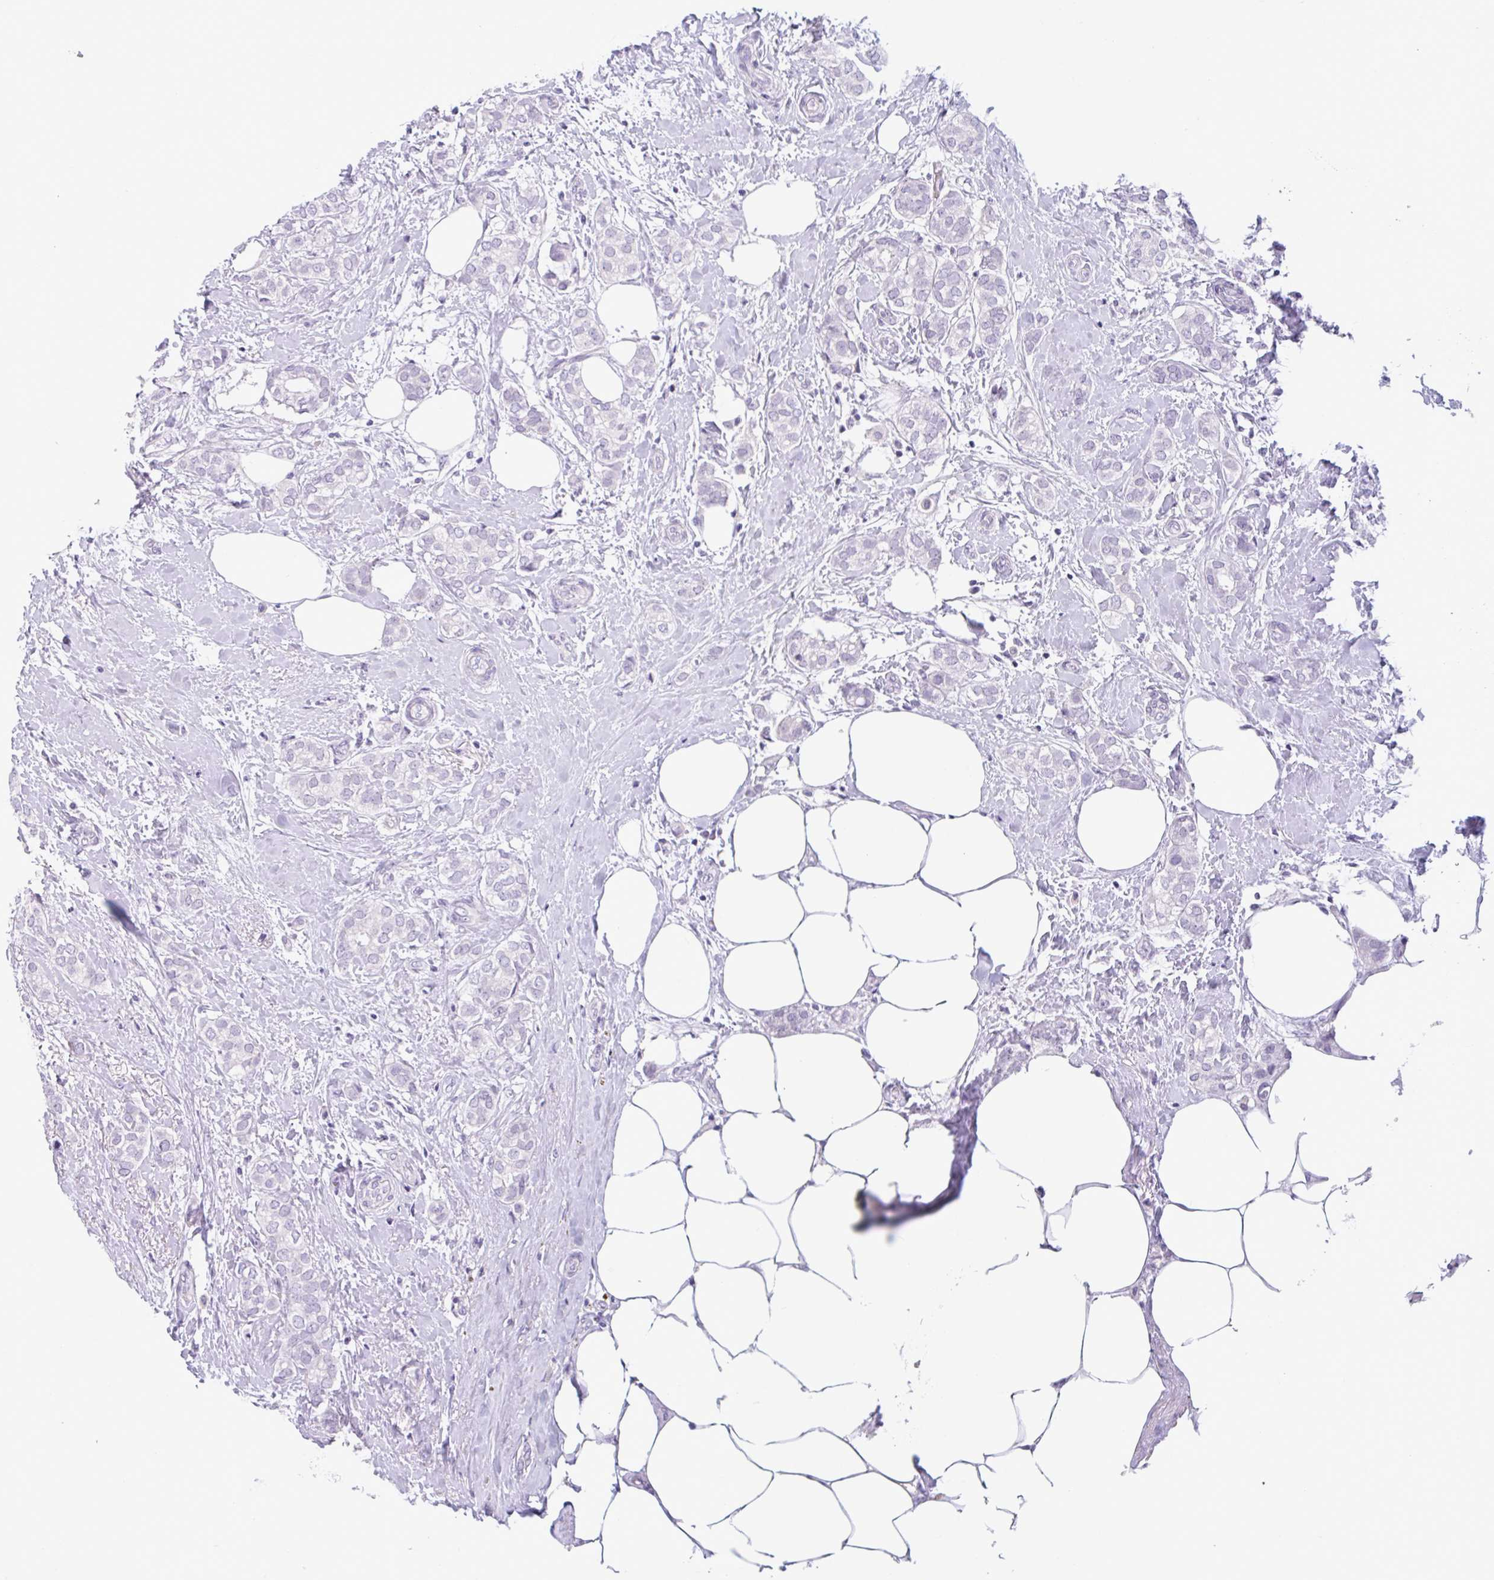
{"staining": {"intensity": "negative", "quantity": "none", "location": "none"}, "tissue": "breast cancer", "cell_type": "Tumor cells", "image_type": "cancer", "snomed": [{"axis": "morphology", "description": "Duct carcinoma"}, {"axis": "topography", "description": "Breast"}], "caption": "Tumor cells show no significant expression in infiltrating ductal carcinoma (breast).", "gene": "CTSE", "patient": {"sex": "female", "age": 73}}